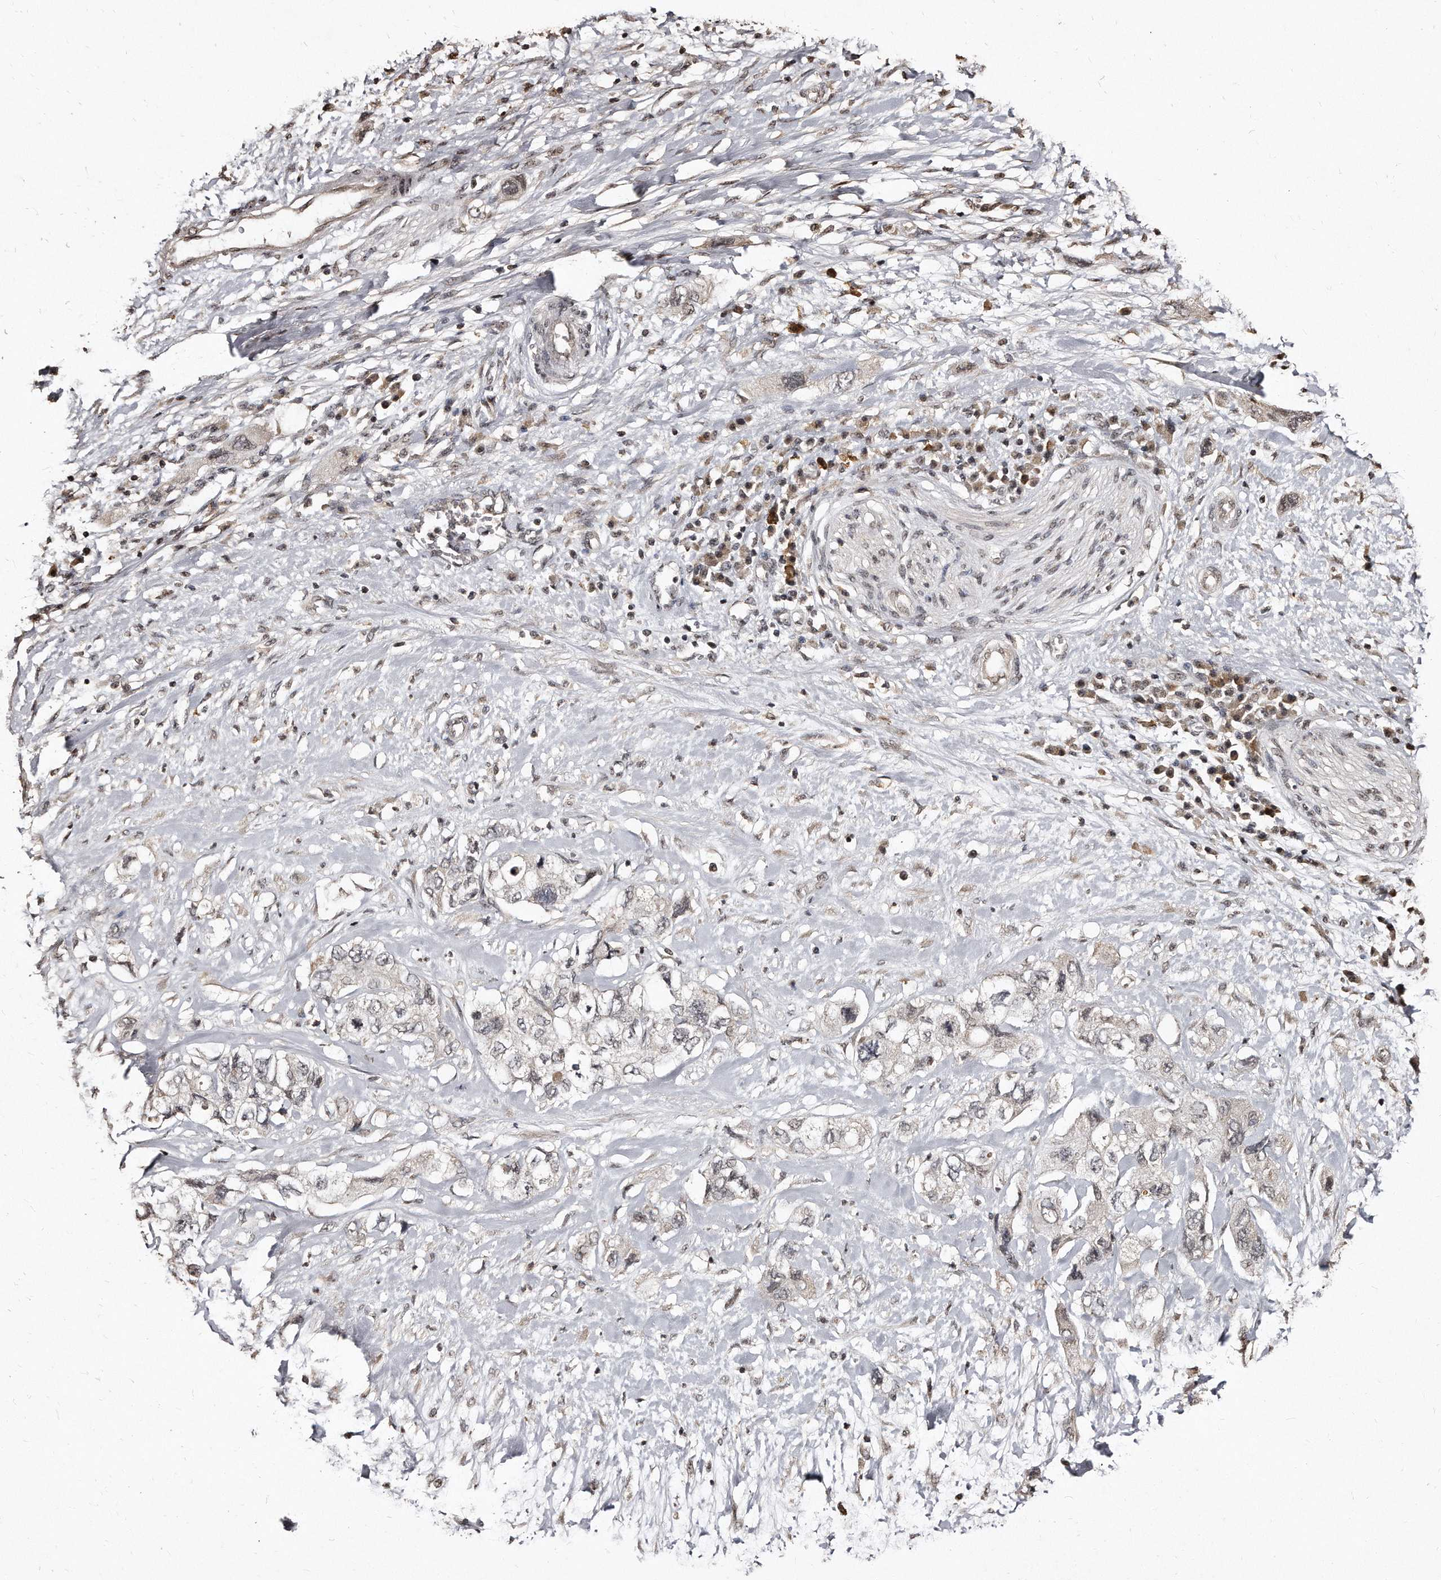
{"staining": {"intensity": "weak", "quantity": "<25%", "location": "cytoplasmic/membranous,nuclear"}, "tissue": "pancreatic cancer", "cell_type": "Tumor cells", "image_type": "cancer", "snomed": [{"axis": "morphology", "description": "Adenocarcinoma, NOS"}, {"axis": "topography", "description": "Pancreas"}], "caption": "Immunohistochemistry (IHC) photomicrograph of human pancreatic cancer stained for a protein (brown), which shows no staining in tumor cells. Brightfield microscopy of immunohistochemistry (IHC) stained with DAB (3,3'-diaminobenzidine) (brown) and hematoxylin (blue), captured at high magnification.", "gene": "TSHR", "patient": {"sex": "female", "age": 73}}